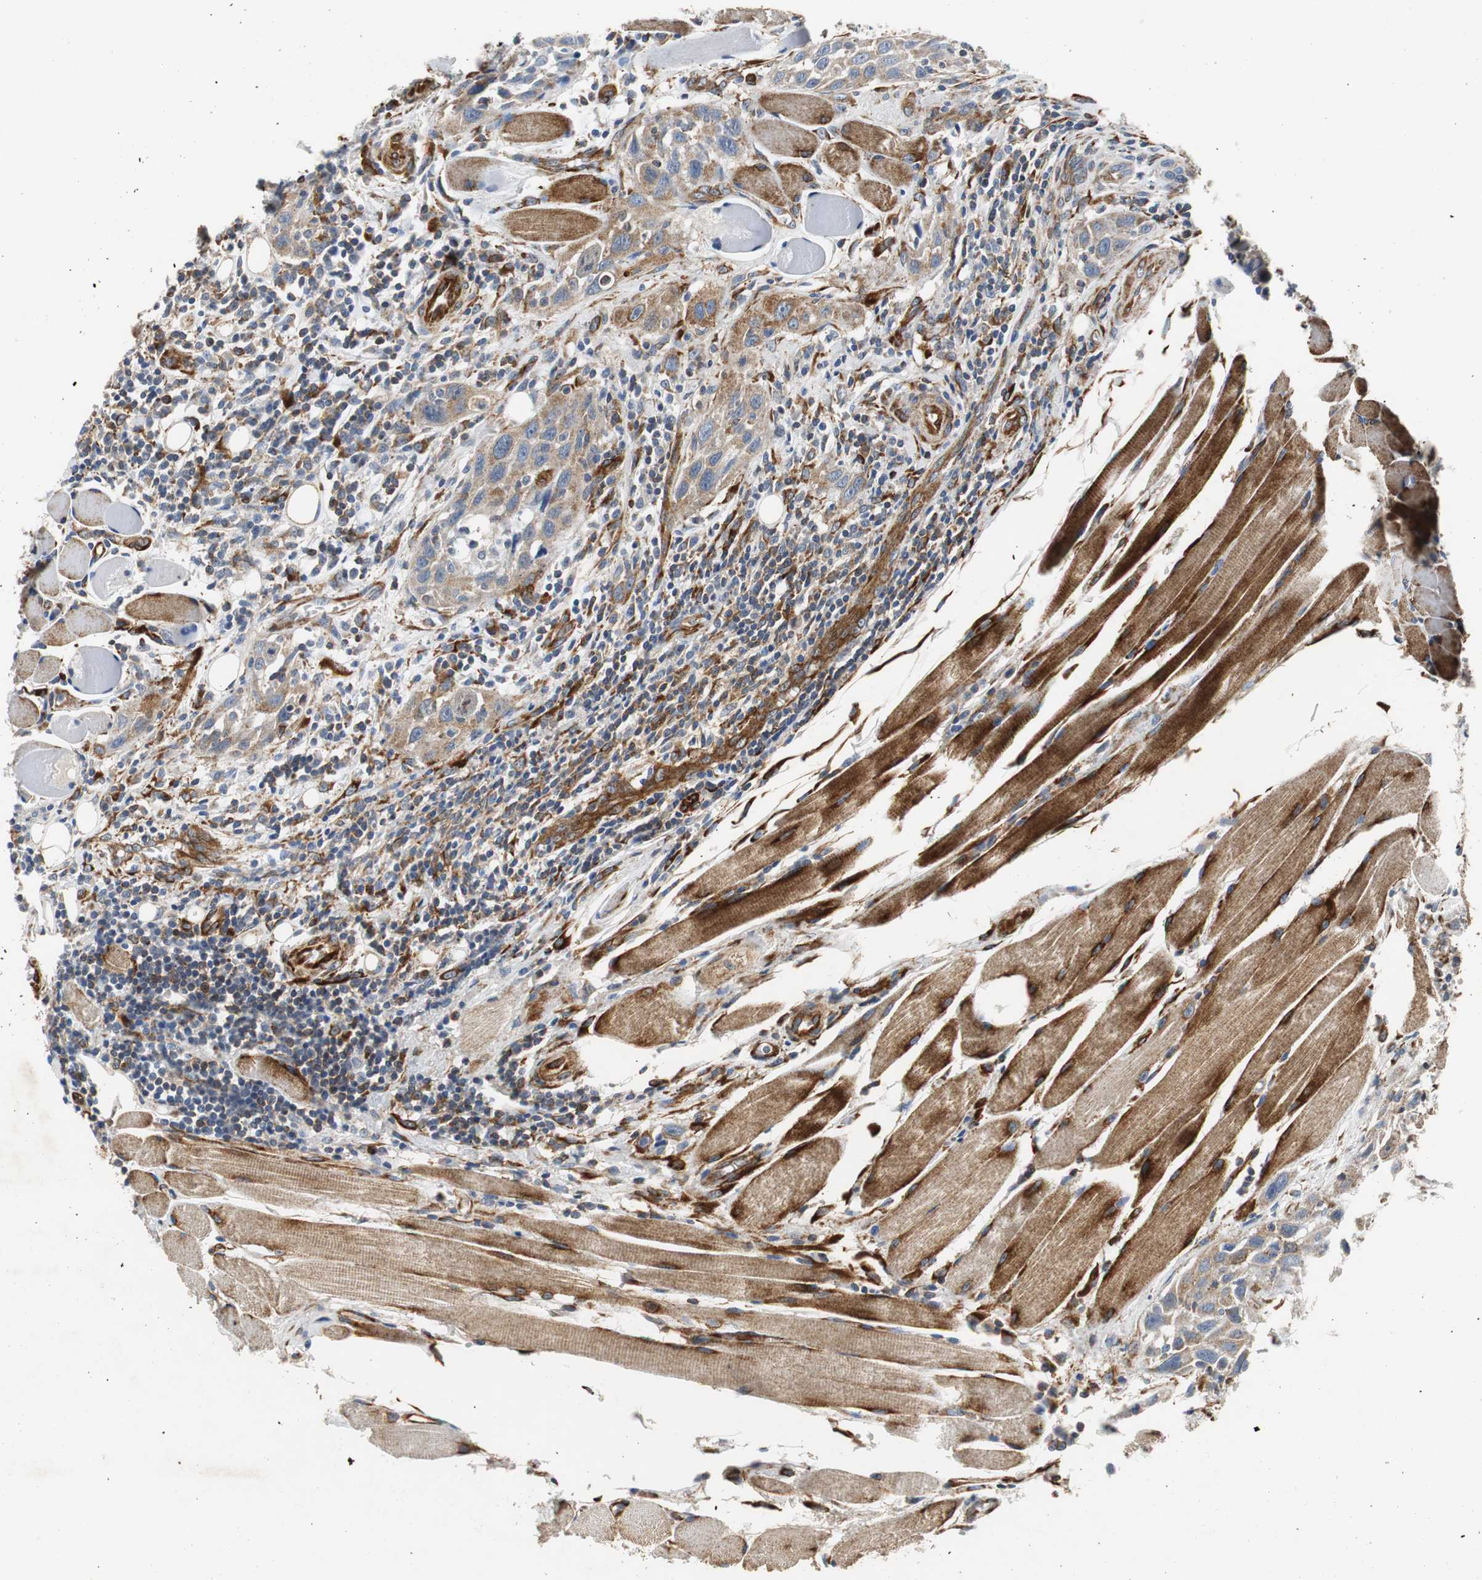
{"staining": {"intensity": "weak", "quantity": ">75%", "location": "cytoplasmic/membranous"}, "tissue": "head and neck cancer", "cell_type": "Tumor cells", "image_type": "cancer", "snomed": [{"axis": "morphology", "description": "Squamous cell carcinoma, NOS"}, {"axis": "topography", "description": "Oral tissue"}, {"axis": "topography", "description": "Head-Neck"}], "caption": "IHC of human squamous cell carcinoma (head and neck) reveals low levels of weak cytoplasmic/membranous positivity in approximately >75% of tumor cells. The staining was performed using DAB to visualize the protein expression in brown, while the nuclei were stained in blue with hematoxylin (Magnification: 20x).", "gene": "ISCU", "patient": {"sex": "female", "age": 50}}